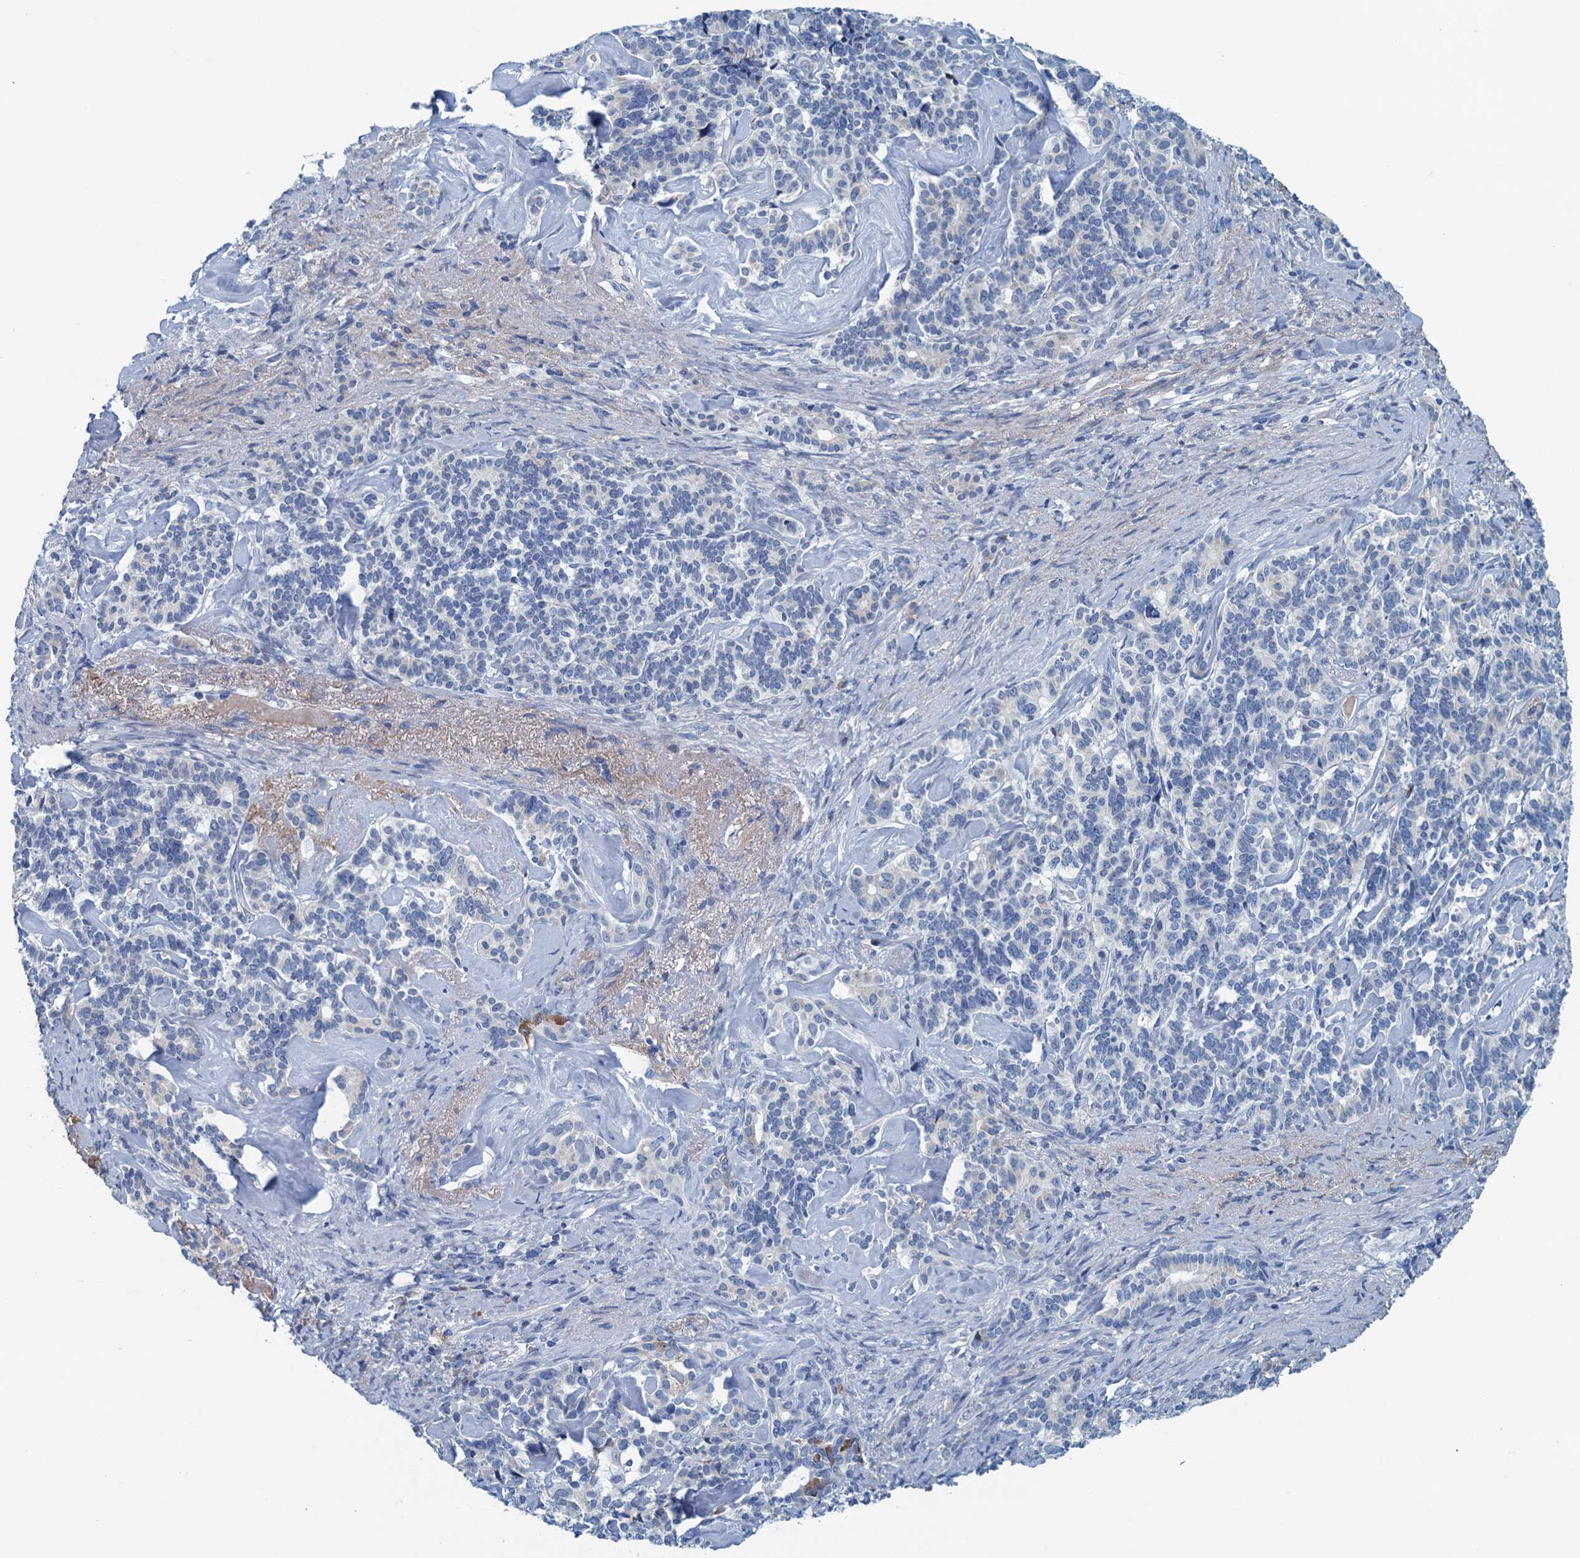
{"staining": {"intensity": "negative", "quantity": "none", "location": "none"}, "tissue": "pancreatic cancer", "cell_type": "Tumor cells", "image_type": "cancer", "snomed": [{"axis": "morphology", "description": "Adenocarcinoma, NOS"}, {"axis": "topography", "description": "Pancreas"}], "caption": "An immunohistochemistry (IHC) micrograph of pancreatic cancer is shown. There is no staining in tumor cells of pancreatic cancer. (Stains: DAB IHC with hematoxylin counter stain, Microscopy: brightfield microscopy at high magnification).", "gene": "C10orf88", "patient": {"sex": "female", "age": 74}}